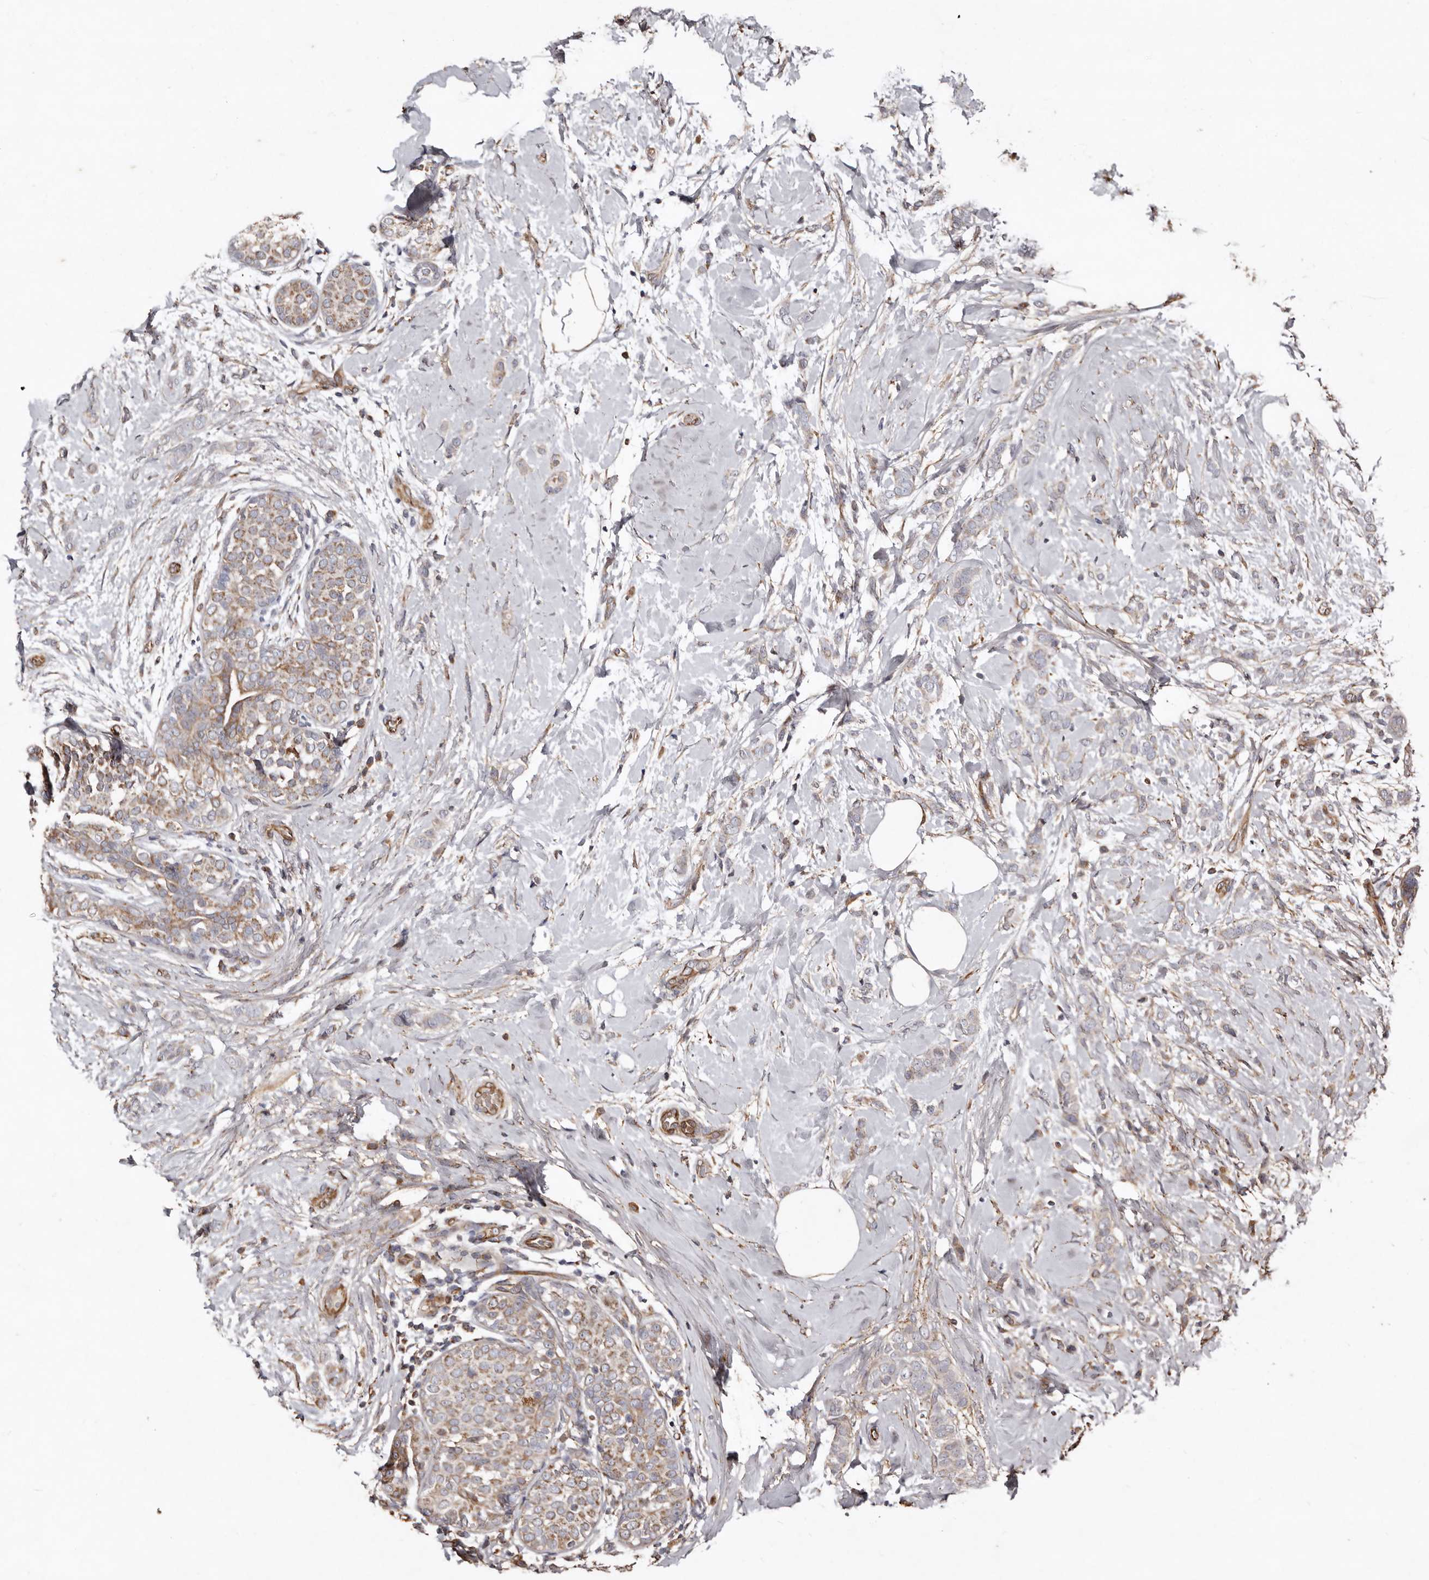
{"staining": {"intensity": "weak", "quantity": ">75%", "location": "cytoplasmic/membranous"}, "tissue": "breast cancer", "cell_type": "Tumor cells", "image_type": "cancer", "snomed": [{"axis": "morphology", "description": "Lobular carcinoma, in situ"}, {"axis": "morphology", "description": "Lobular carcinoma"}, {"axis": "topography", "description": "Breast"}], "caption": "Immunohistochemistry (IHC) photomicrograph of neoplastic tissue: breast cancer stained using immunohistochemistry (IHC) displays low levels of weak protein expression localized specifically in the cytoplasmic/membranous of tumor cells, appearing as a cytoplasmic/membranous brown color.", "gene": "MACC1", "patient": {"sex": "female", "age": 41}}